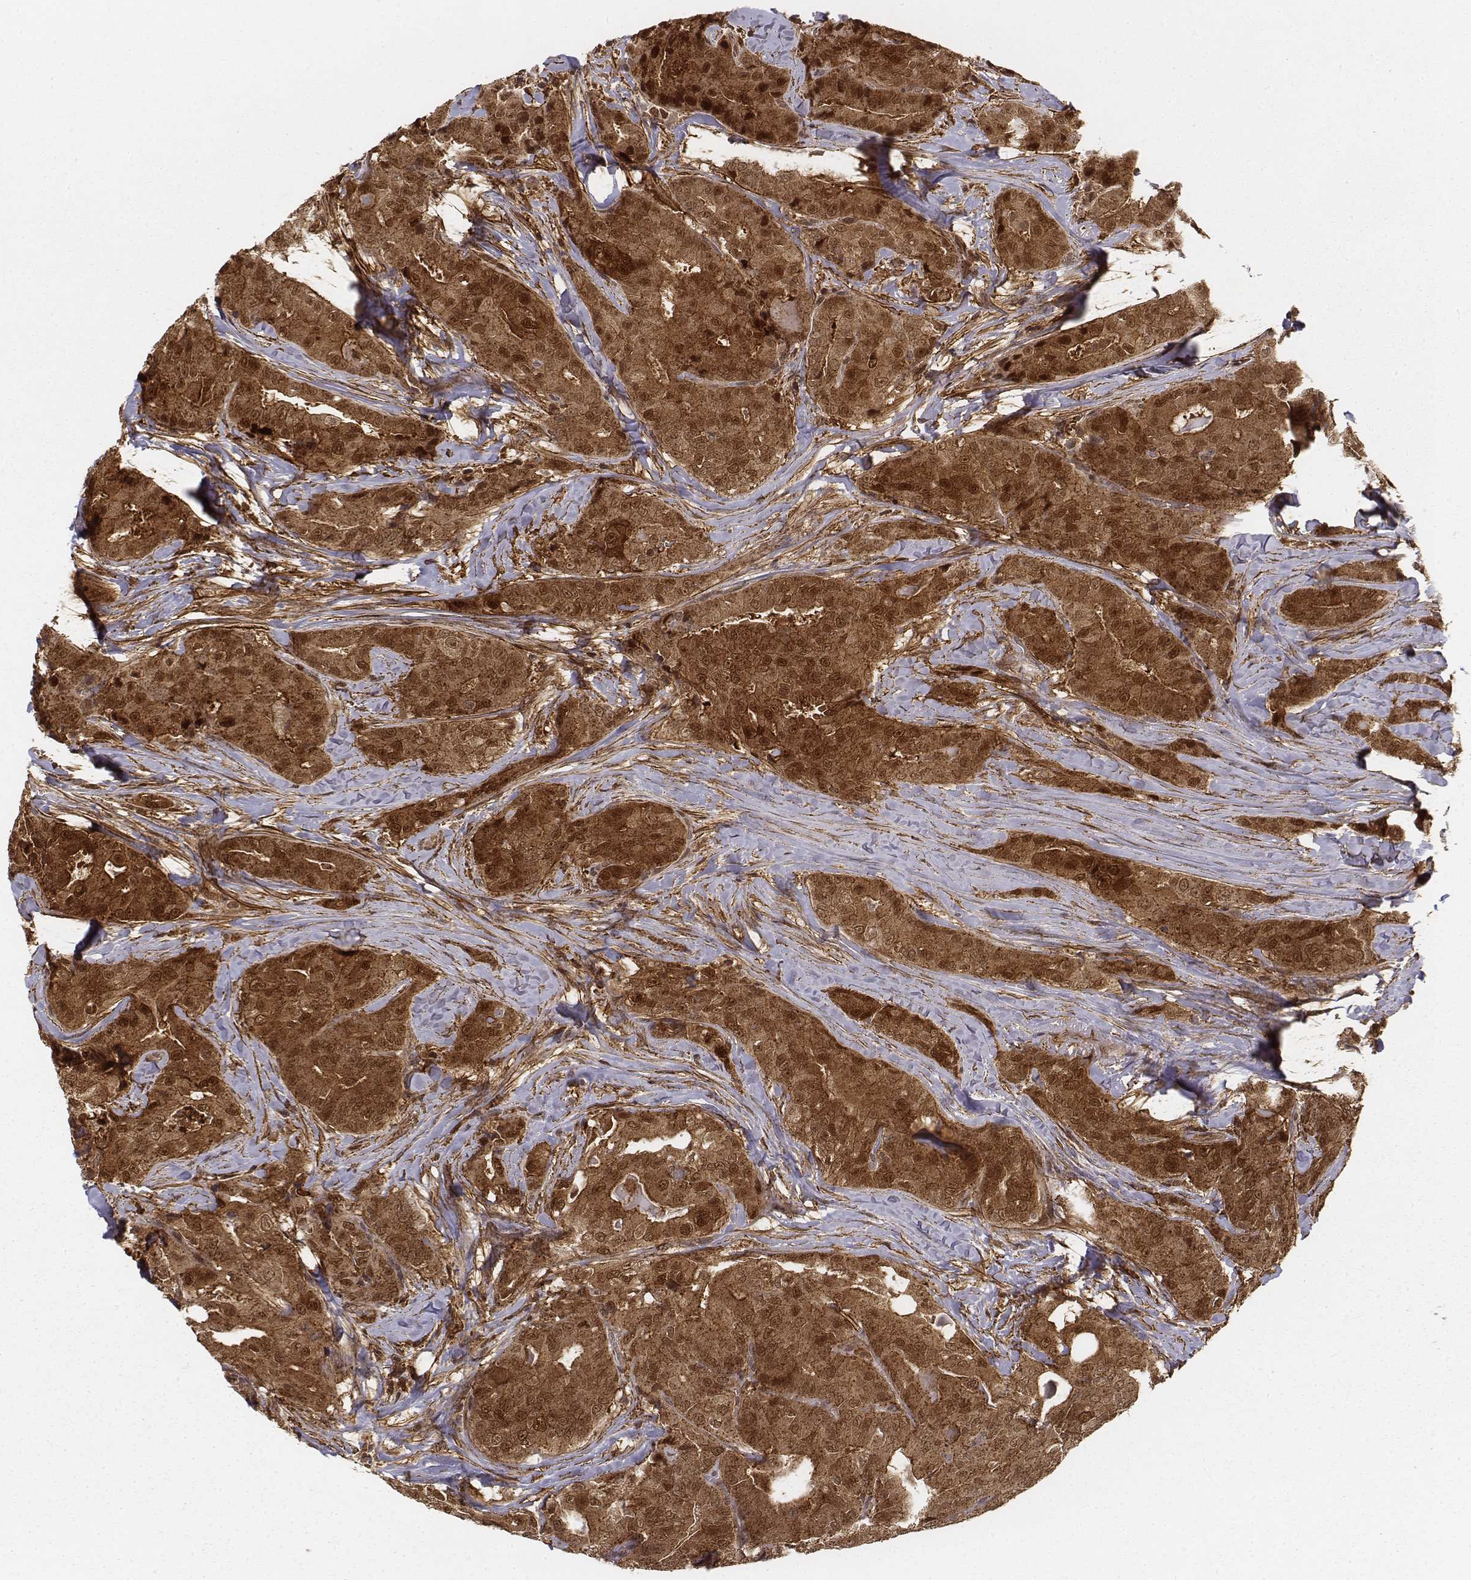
{"staining": {"intensity": "strong", "quantity": ">75%", "location": "cytoplasmic/membranous,nuclear"}, "tissue": "thyroid cancer", "cell_type": "Tumor cells", "image_type": "cancer", "snomed": [{"axis": "morphology", "description": "Papillary adenocarcinoma, NOS"}, {"axis": "topography", "description": "Thyroid gland"}], "caption": "A high amount of strong cytoplasmic/membranous and nuclear expression is appreciated in approximately >75% of tumor cells in thyroid cancer tissue. The staining was performed using DAB (3,3'-diaminobenzidine) to visualize the protein expression in brown, while the nuclei were stained in blue with hematoxylin (Magnification: 20x).", "gene": "ZFYVE19", "patient": {"sex": "male", "age": 61}}